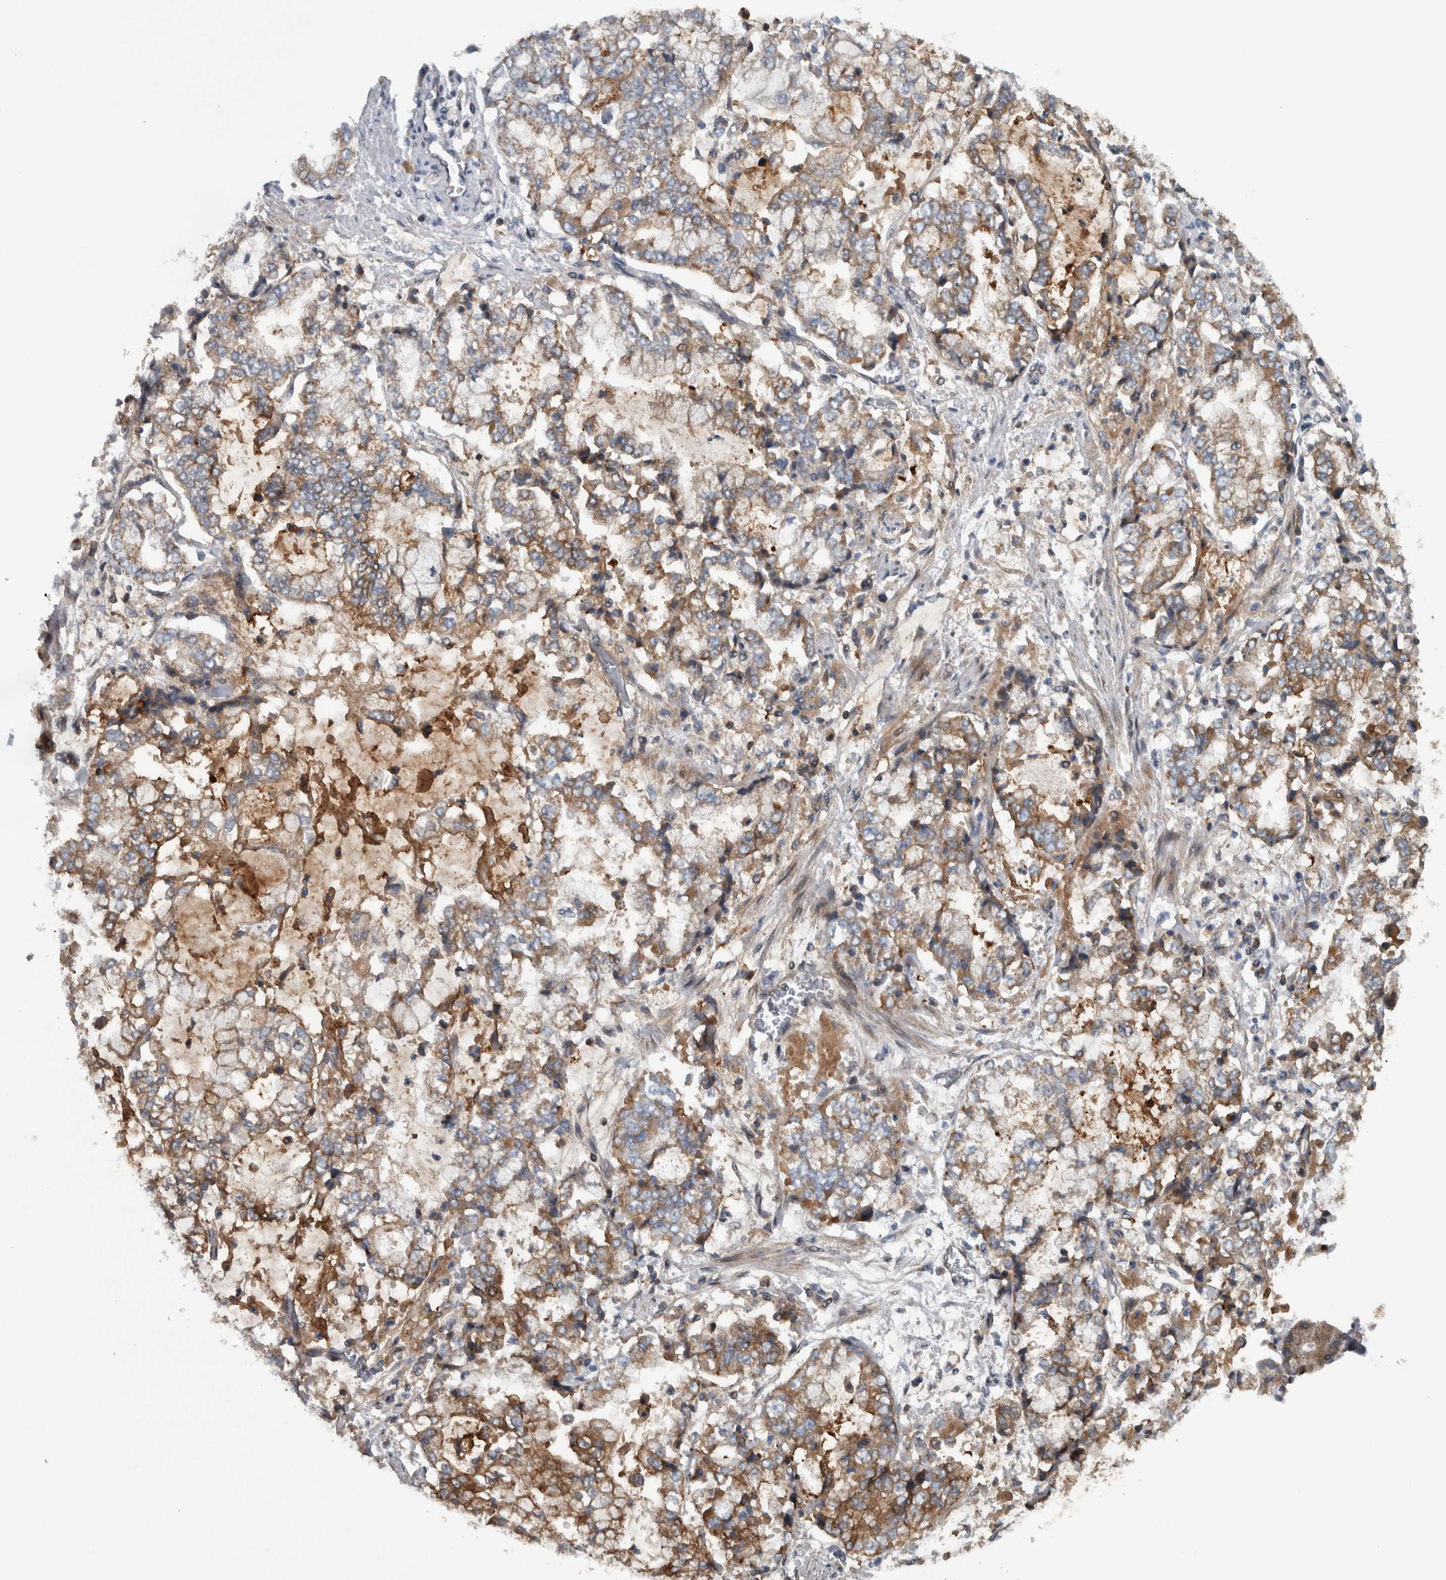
{"staining": {"intensity": "weak", "quantity": ">75%", "location": "cytoplasmic/membranous"}, "tissue": "stomach cancer", "cell_type": "Tumor cells", "image_type": "cancer", "snomed": [{"axis": "morphology", "description": "Adenocarcinoma, NOS"}, {"axis": "topography", "description": "Stomach"}], "caption": "The micrograph displays staining of adenocarcinoma (stomach), revealing weak cytoplasmic/membranous protein positivity (brown color) within tumor cells.", "gene": "BAIAP2L1", "patient": {"sex": "male", "age": 76}}